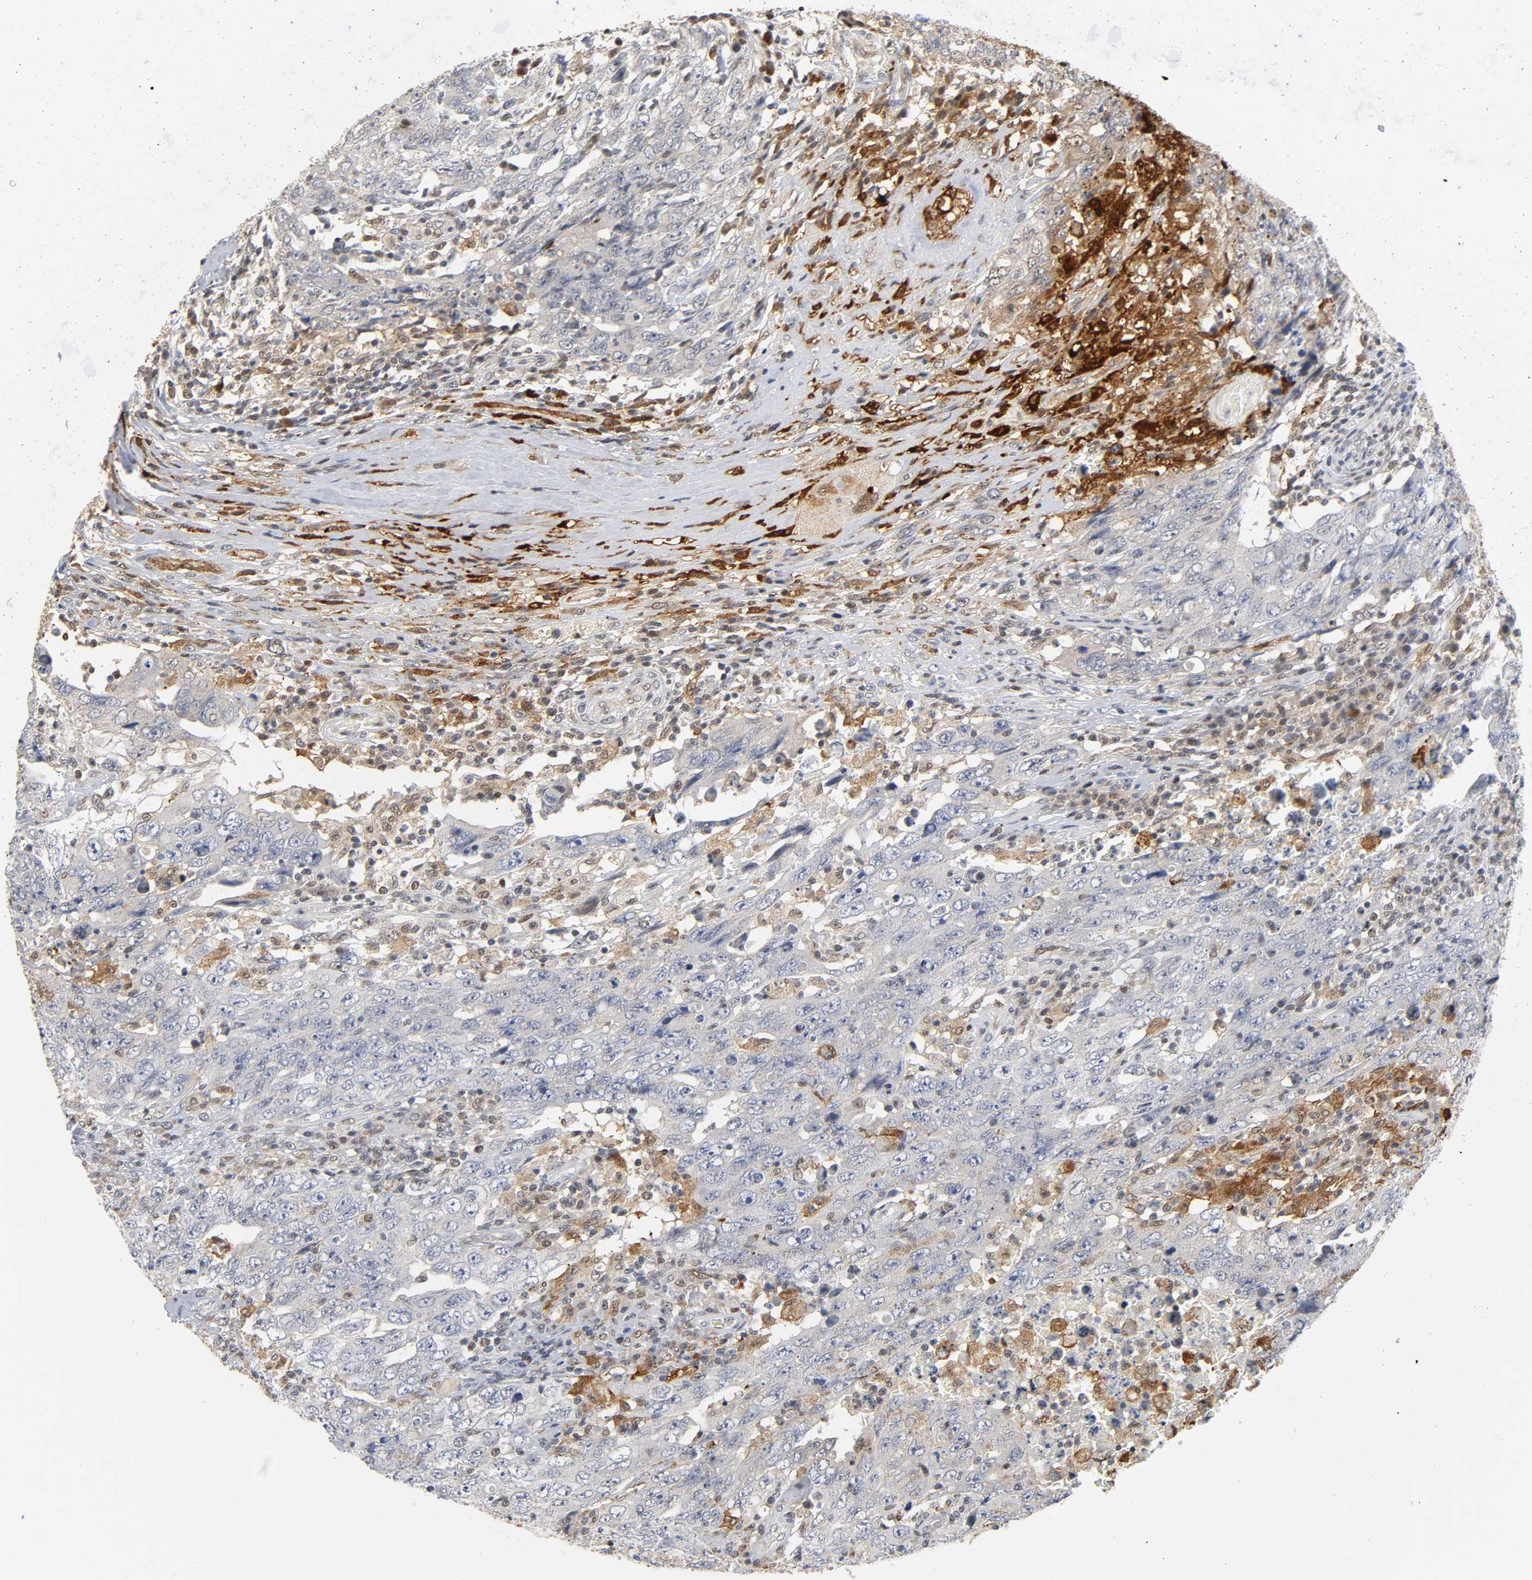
{"staining": {"intensity": "negative", "quantity": "none", "location": "none"}, "tissue": "testis cancer", "cell_type": "Tumor cells", "image_type": "cancer", "snomed": [{"axis": "morphology", "description": "Carcinoma, Embryonal, NOS"}, {"axis": "topography", "description": "Testis"}], "caption": "Immunohistochemistry (IHC) photomicrograph of testis cancer (embryonal carcinoma) stained for a protein (brown), which reveals no positivity in tumor cells. (Brightfield microscopy of DAB immunohistochemistry (IHC) at high magnification).", "gene": "KAT2B", "patient": {"sex": "male", "age": 26}}